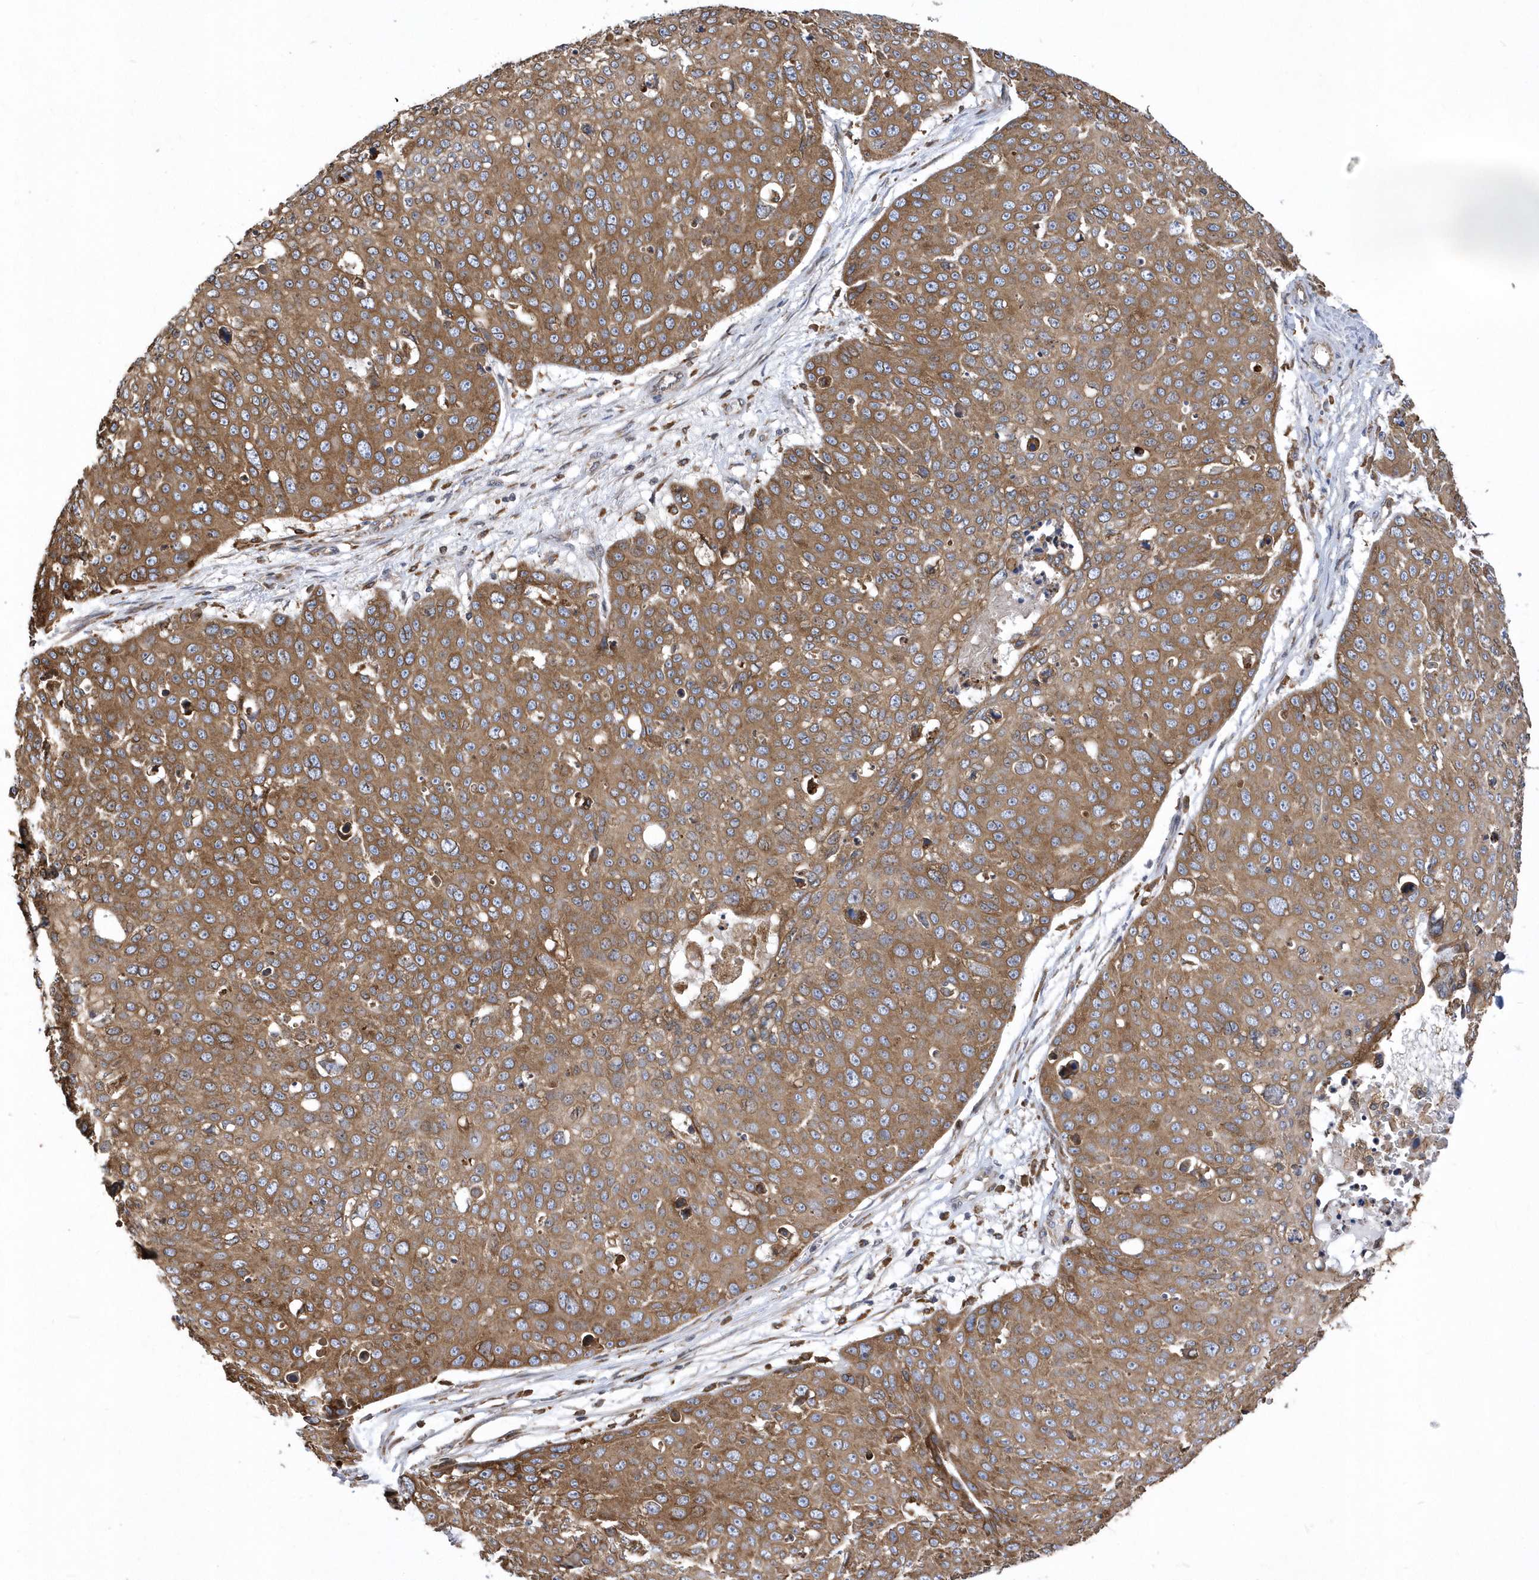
{"staining": {"intensity": "moderate", "quantity": ">75%", "location": "cytoplasmic/membranous"}, "tissue": "skin cancer", "cell_type": "Tumor cells", "image_type": "cancer", "snomed": [{"axis": "morphology", "description": "Squamous cell carcinoma, NOS"}, {"axis": "topography", "description": "Skin"}], "caption": "High-power microscopy captured an IHC photomicrograph of skin cancer (squamous cell carcinoma), revealing moderate cytoplasmic/membranous staining in about >75% of tumor cells.", "gene": "VAMP7", "patient": {"sex": "male", "age": 71}}